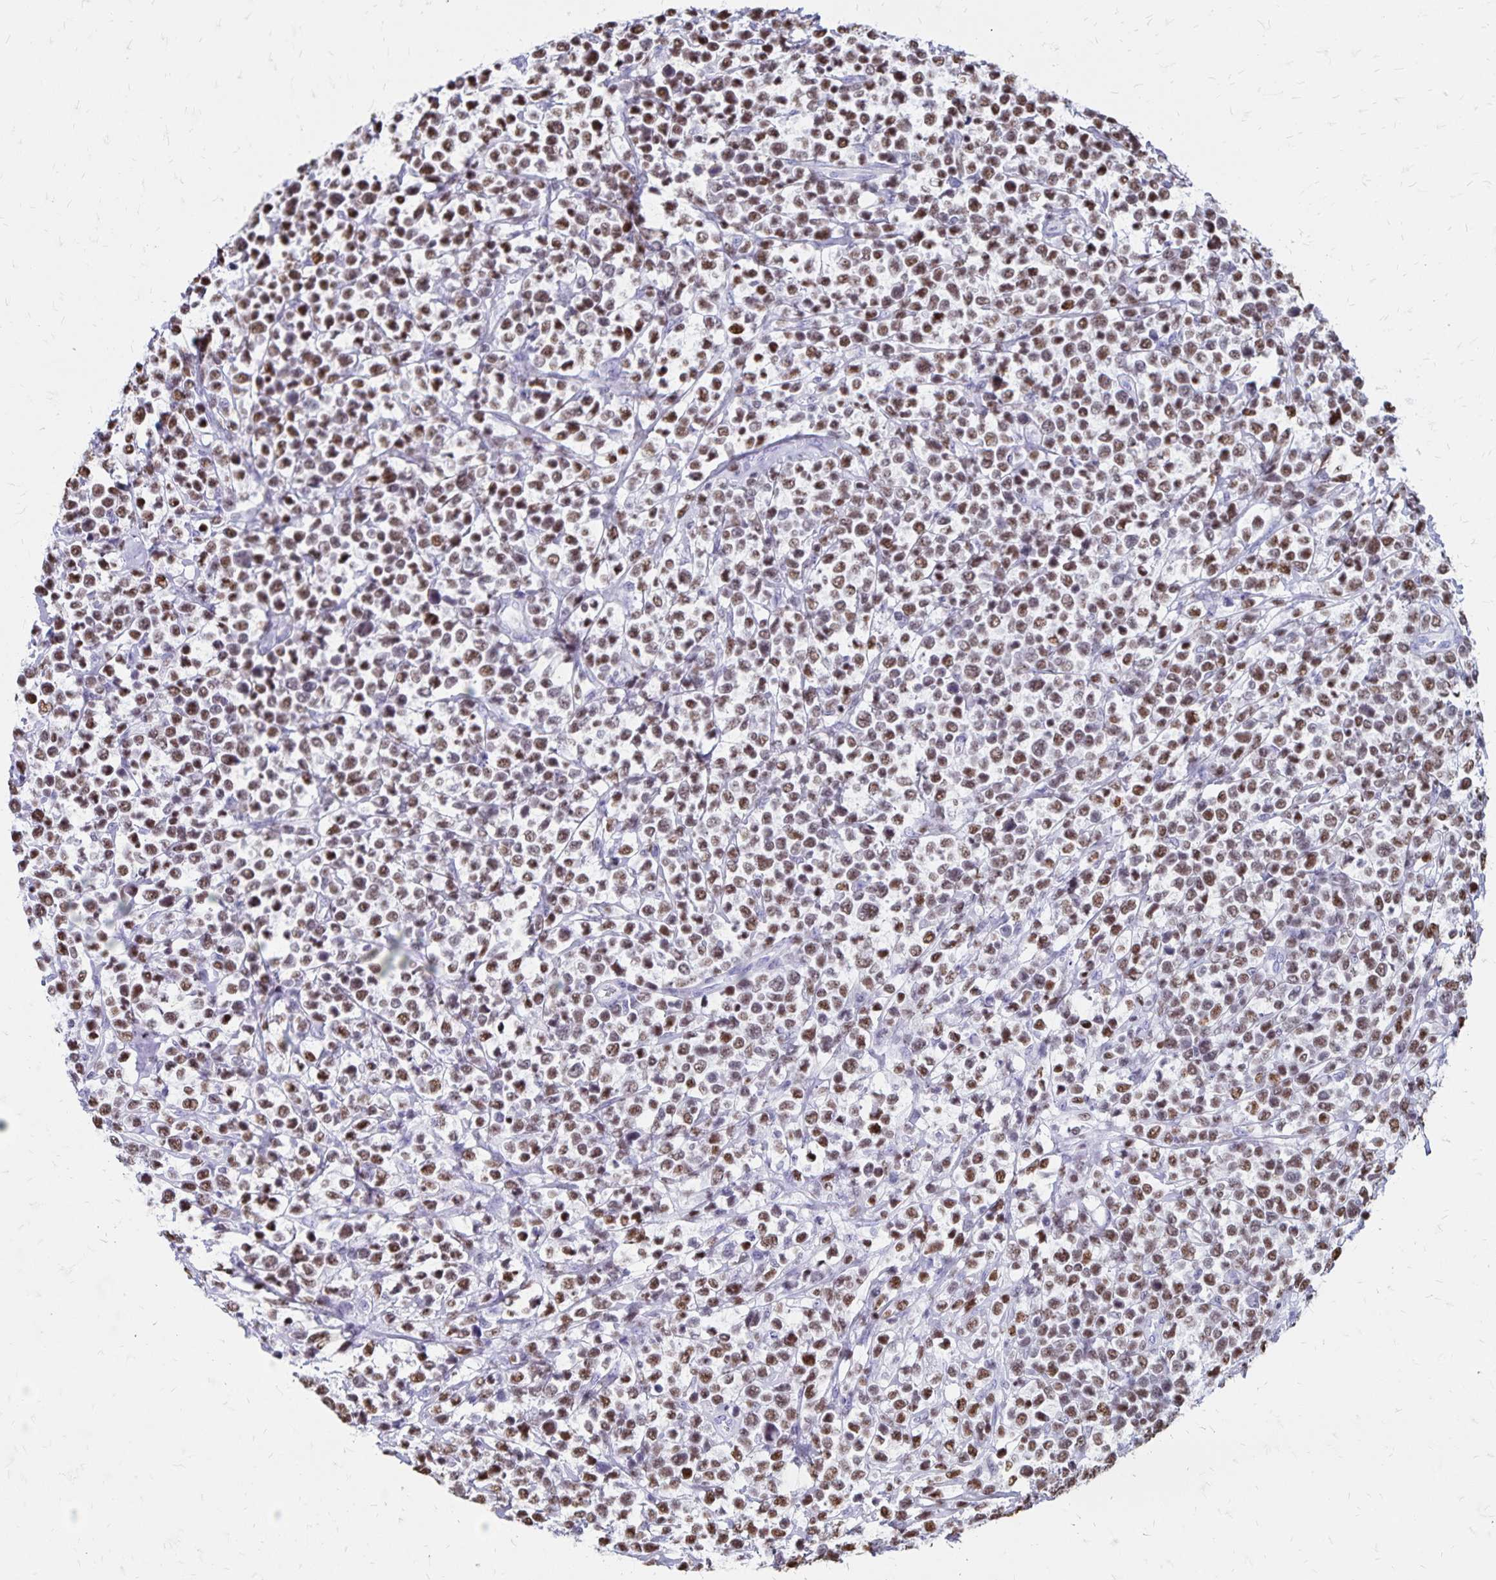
{"staining": {"intensity": "moderate", "quantity": ">75%", "location": "nuclear"}, "tissue": "lymphoma", "cell_type": "Tumor cells", "image_type": "cancer", "snomed": [{"axis": "morphology", "description": "Malignant lymphoma, non-Hodgkin's type, High grade"}, {"axis": "topography", "description": "Soft tissue"}], "caption": "A medium amount of moderate nuclear expression is seen in approximately >75% of tumor cells in high-grade malignant lymphoma, non-Hodgkin's type tissue. The staining was performed using DAB to visualize the protein expression in brown, while the nuclei were stained in blue with hematoxylin (Magnification: 20x).", "gene": "IKZF1", "patient": {"sex": "female", "age": 56}}